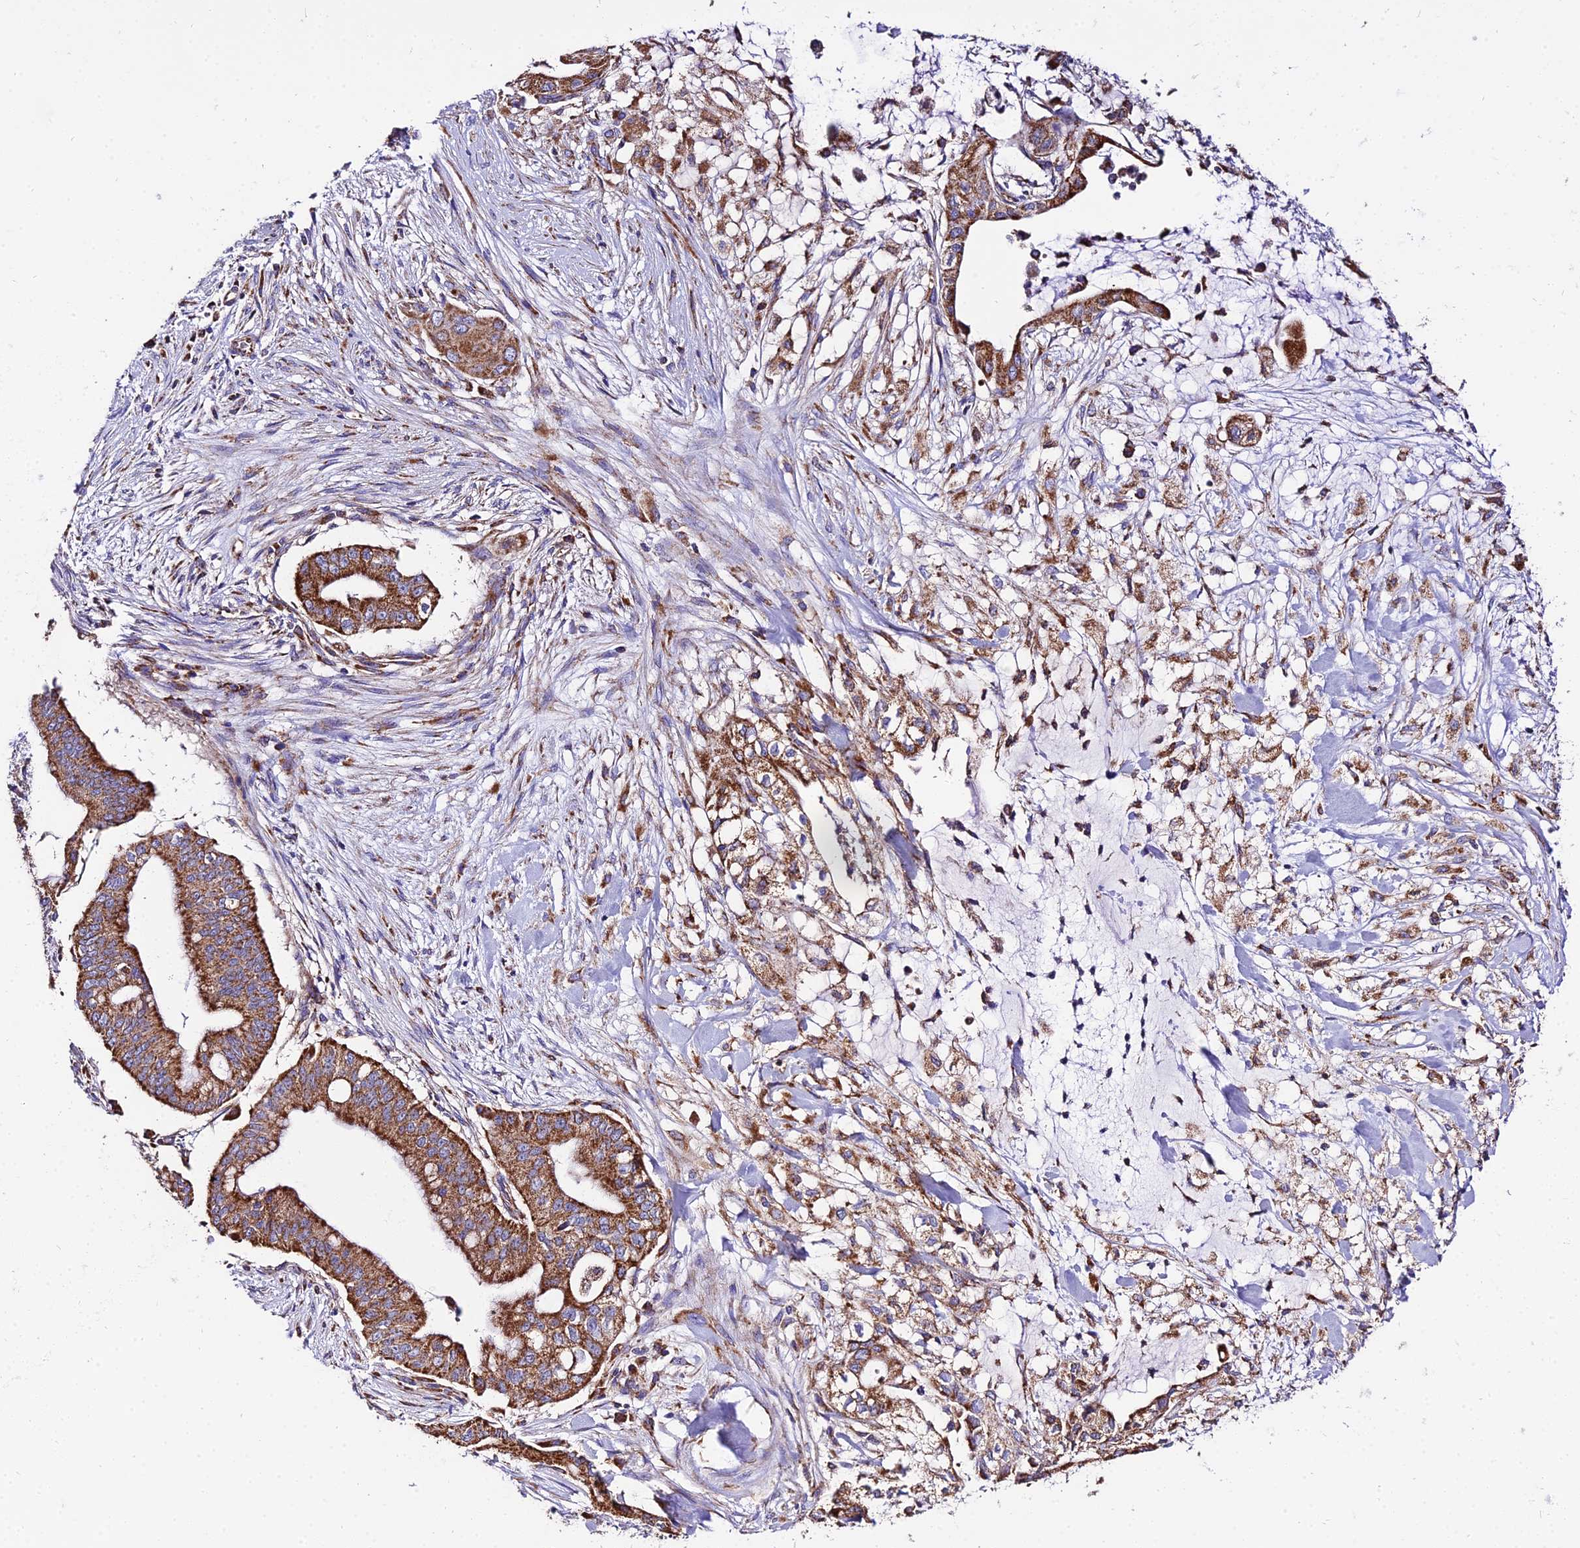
{"staining": {"intensity": "moderate", "quantity": ">75%", "location": "cytoplasmic/membranous"}, "tissue": "pancreatic cancer", "cell_type": "Tumor cells", "image_type": "cancer", "snomed": [{"axis": "morphology", "description": "Adenocarcinoma, NOS"}, {"axis": "topography", "description": "Pancreas"}], "caption": "A brown stain highlights moderate cytoplasmic/membranous expression of a protein in human pancreatic cancer (adenocarcinoma) tumor cells.", "gene": "OCIAD1", "patient": {"sex": "male", "age": 46}}